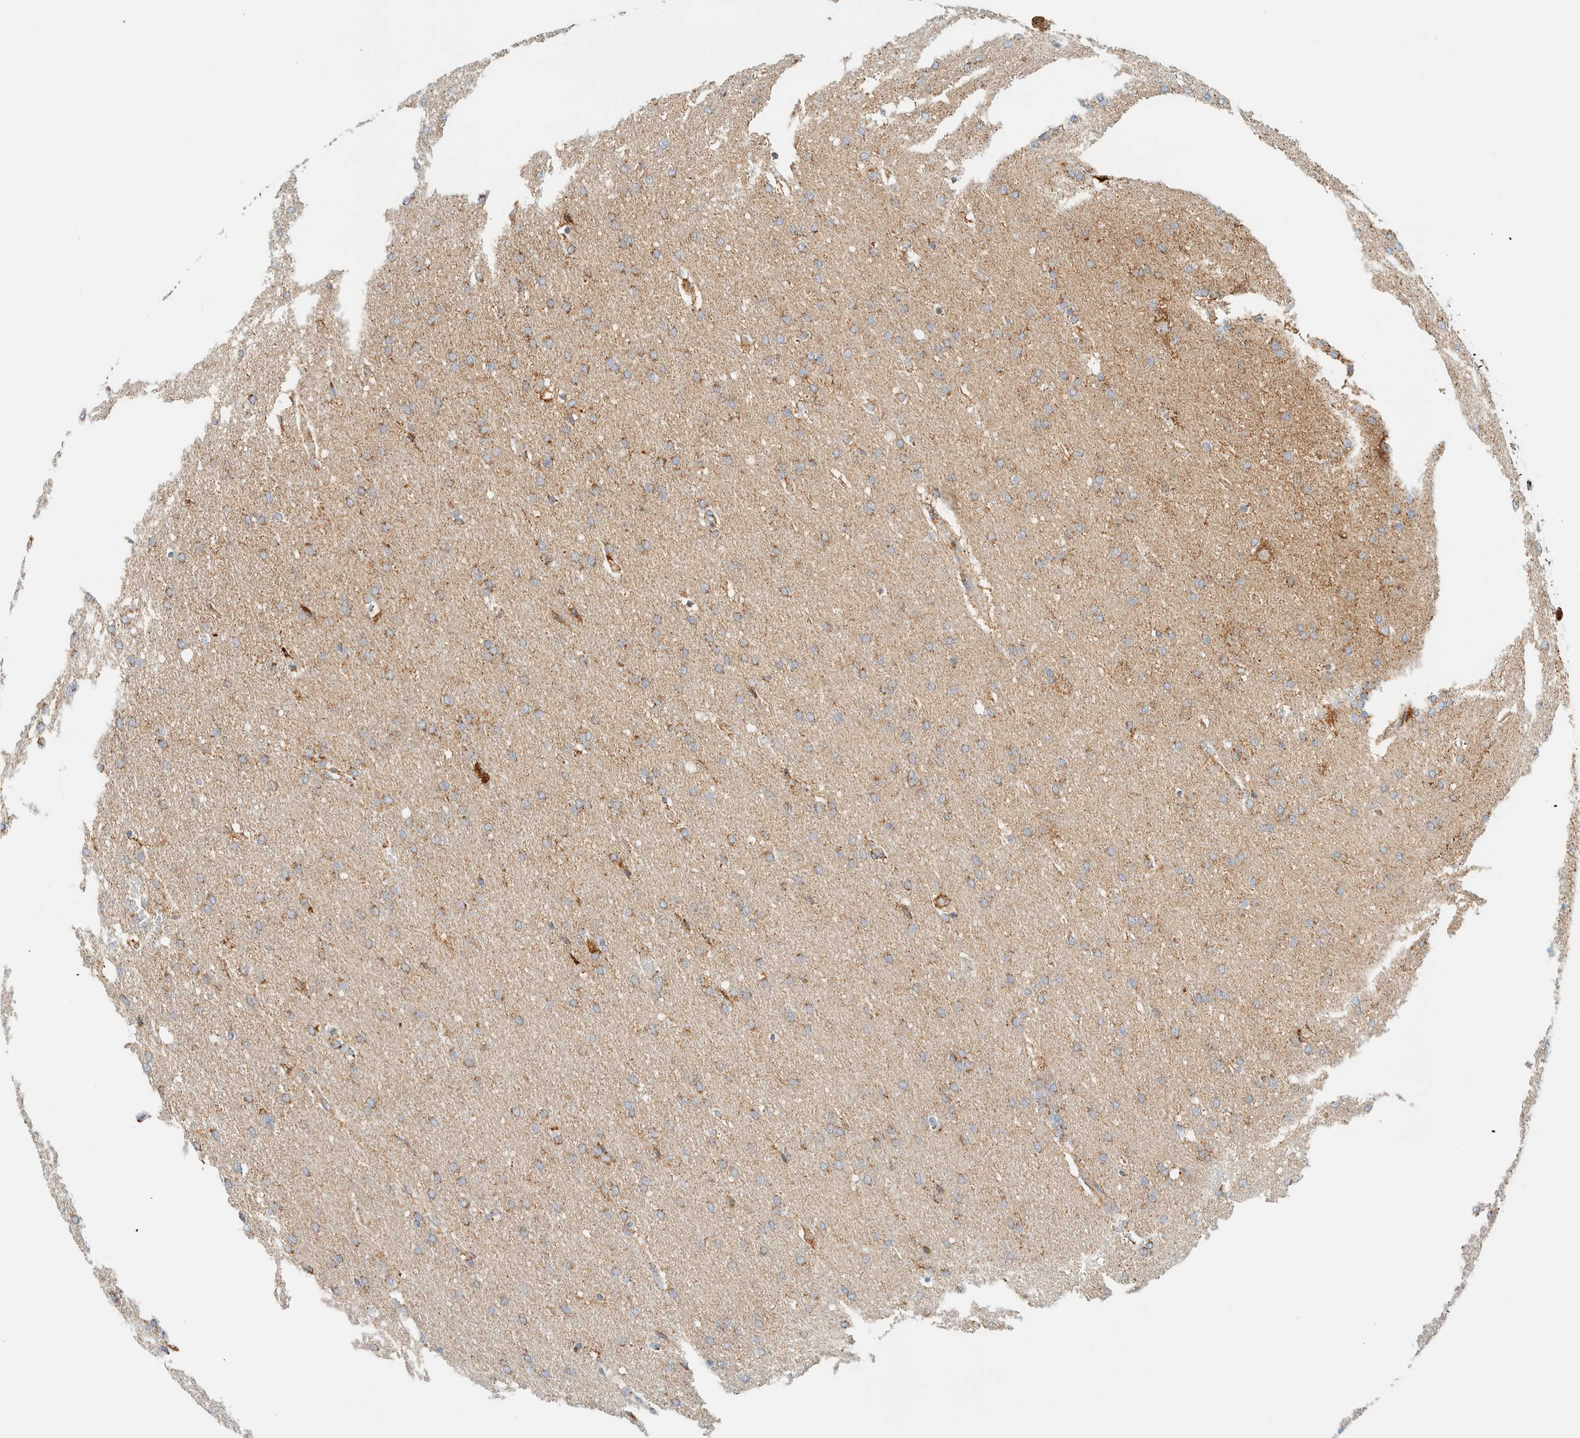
{"staining": {"intensity": "moderate", "quantity": ">75%", "location": "cytoplasmic/membranous"}, "tissue": "glioma", "cell_type": "Tumor cells", "image_type": "cancer", "snomed": [{"axis": "morphology", "description": "Glioma, malignant, Low grade"}, {"axis": "topography", "description": "Brain"}], "caption": "A brown stain shows moderate cytoplasmic/membranous positivity of a protein in human malignant glioma (low-grade) tumor cells. Immunohistochemistry stains the protein in brown and the nuclei are stained blue.", "gene": "KIFAP3", "patient": {"sex": "female", "age": 37}}